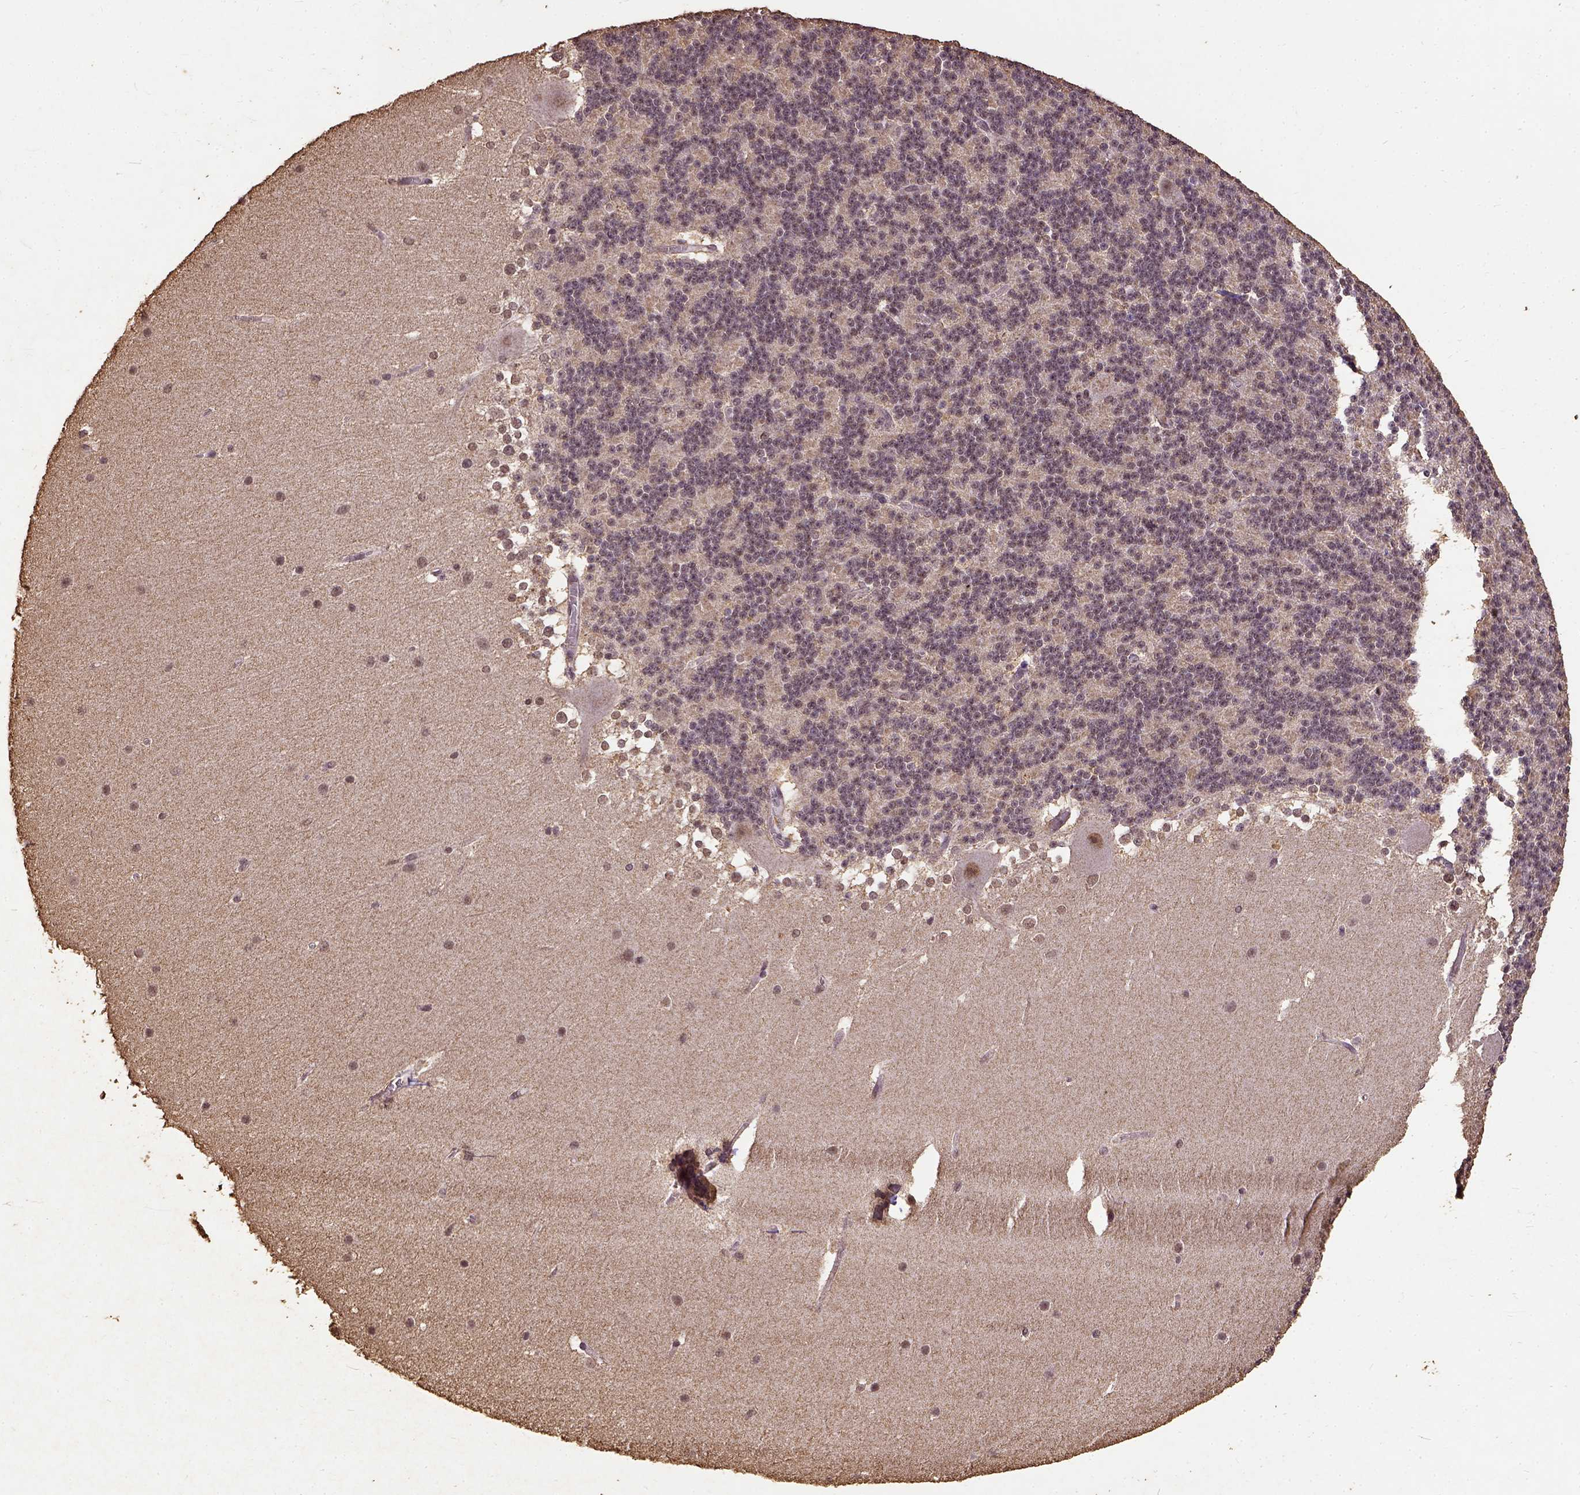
{"staining": {"intensity": "moderate", "quantity": "25%-75%", "location": "nuclear"}, "tissue": "cerebellum", "cell_type": "Cells in granular layer", "image_type": "normal", "snomed": [{"axis": "morphology", "description": "Normal tissue, NOS"}, {"axis": "topography", "description": "Cerebellum"}], "caption": "IHC of normal cerebellum displays medium levels of moderate nuclear expression in approximately 25%-75% of cells in granular layer.", "gene": "NACC1", "patient": {"sex": "female", "age": 19}}